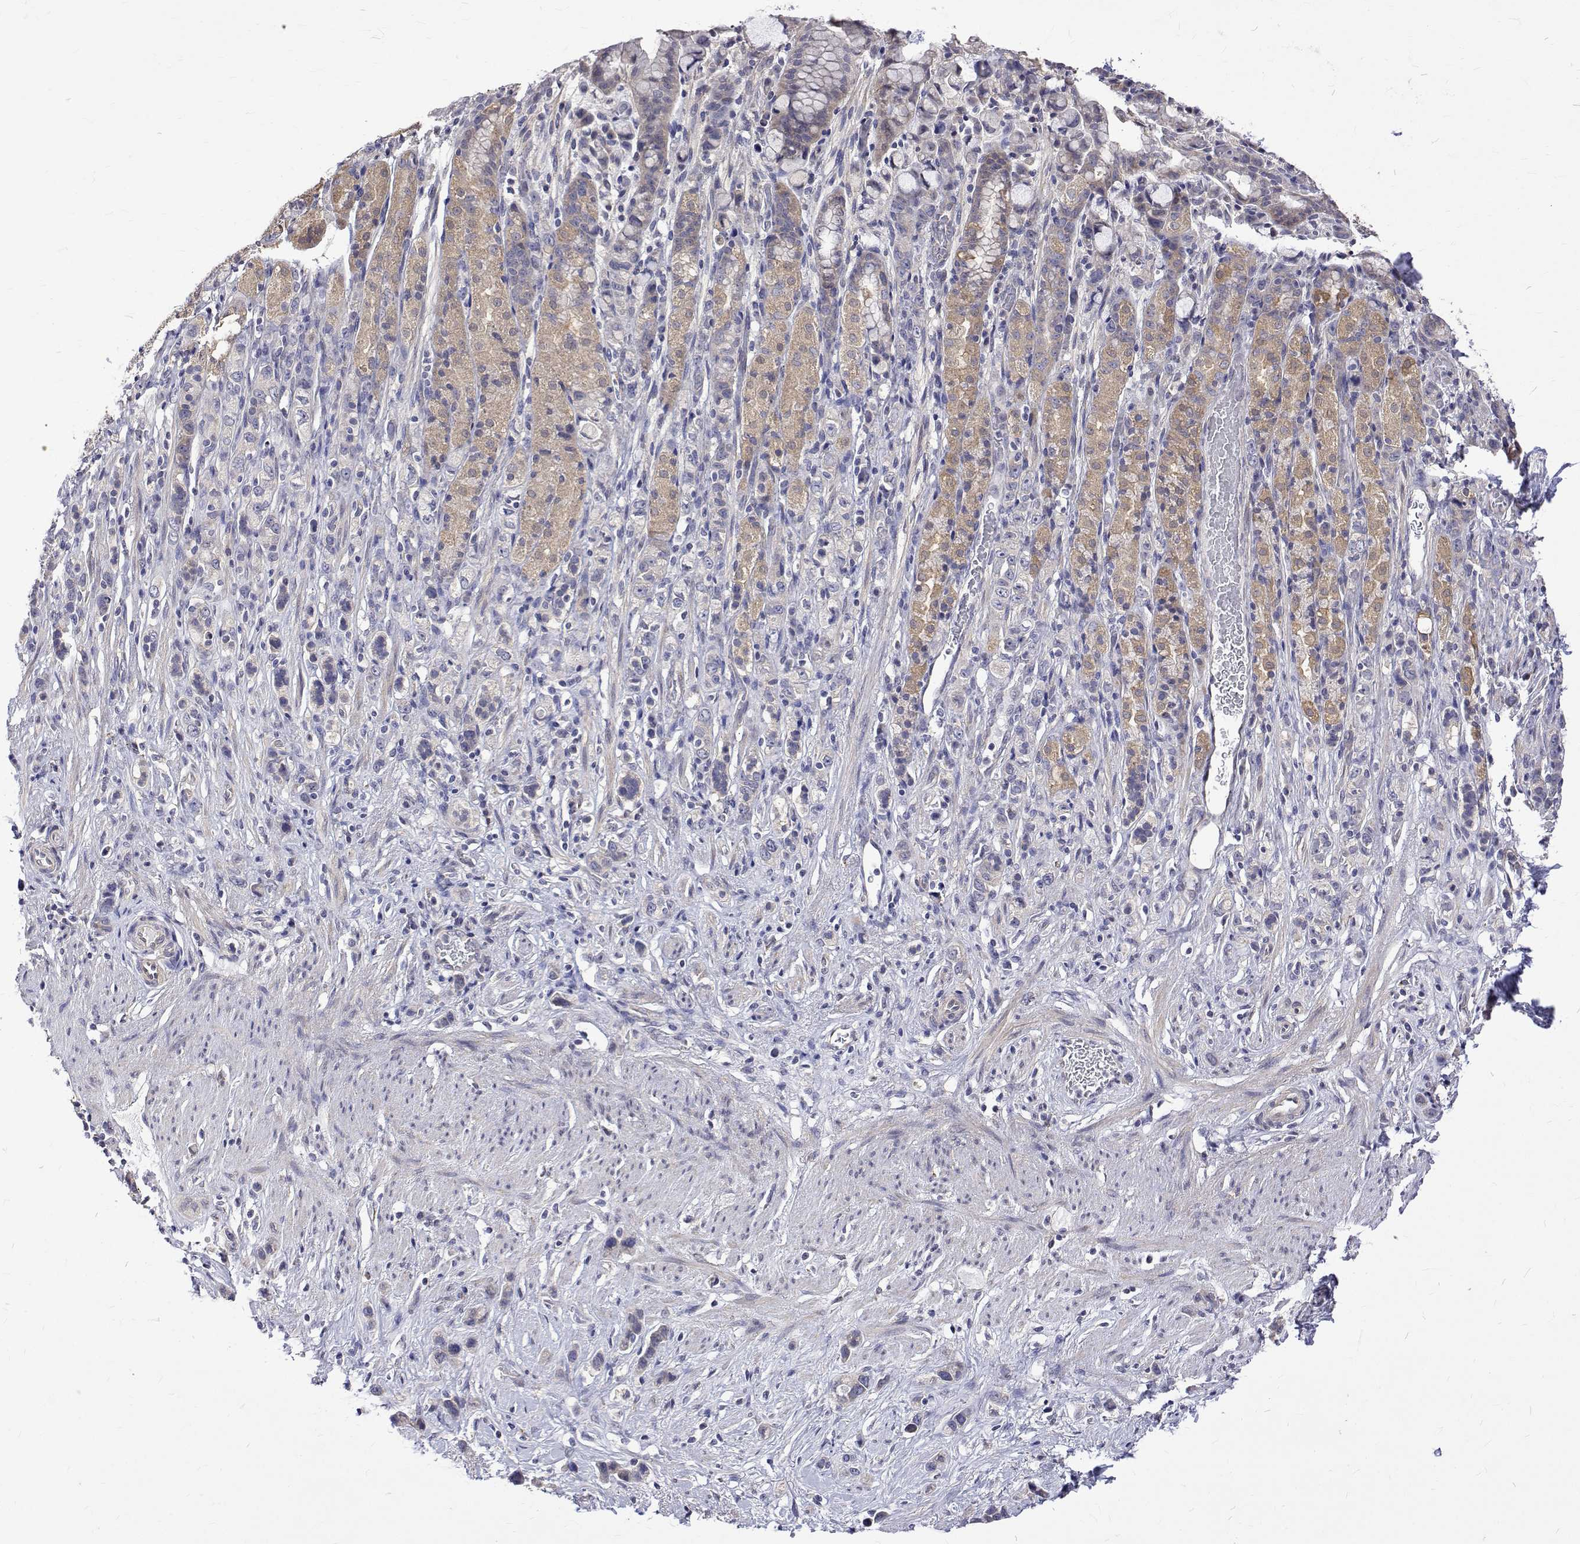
{"staining": {"intensity": "negative", "quantity": "none", "location": "none"}, "tissue": "stomach cancer", "cell_type": "Tumor cells", "image_type": "cancer", "snomed": [{"axis": "morphology", "description": "Adenocarcinoma, NOS"}, {"axis": "topography", "description": "Stomach"}], "caption": "The immunohistochemistry (IHC) micrograph has no significant expression in tumor cells of stomach cancer (adenocarcinoma) tissue. (DAB immunohistochemistry (IHC) with hematoxylin counter stain).", "gene": "PADI1", "patient": {"sex": "female", "age": 65}}